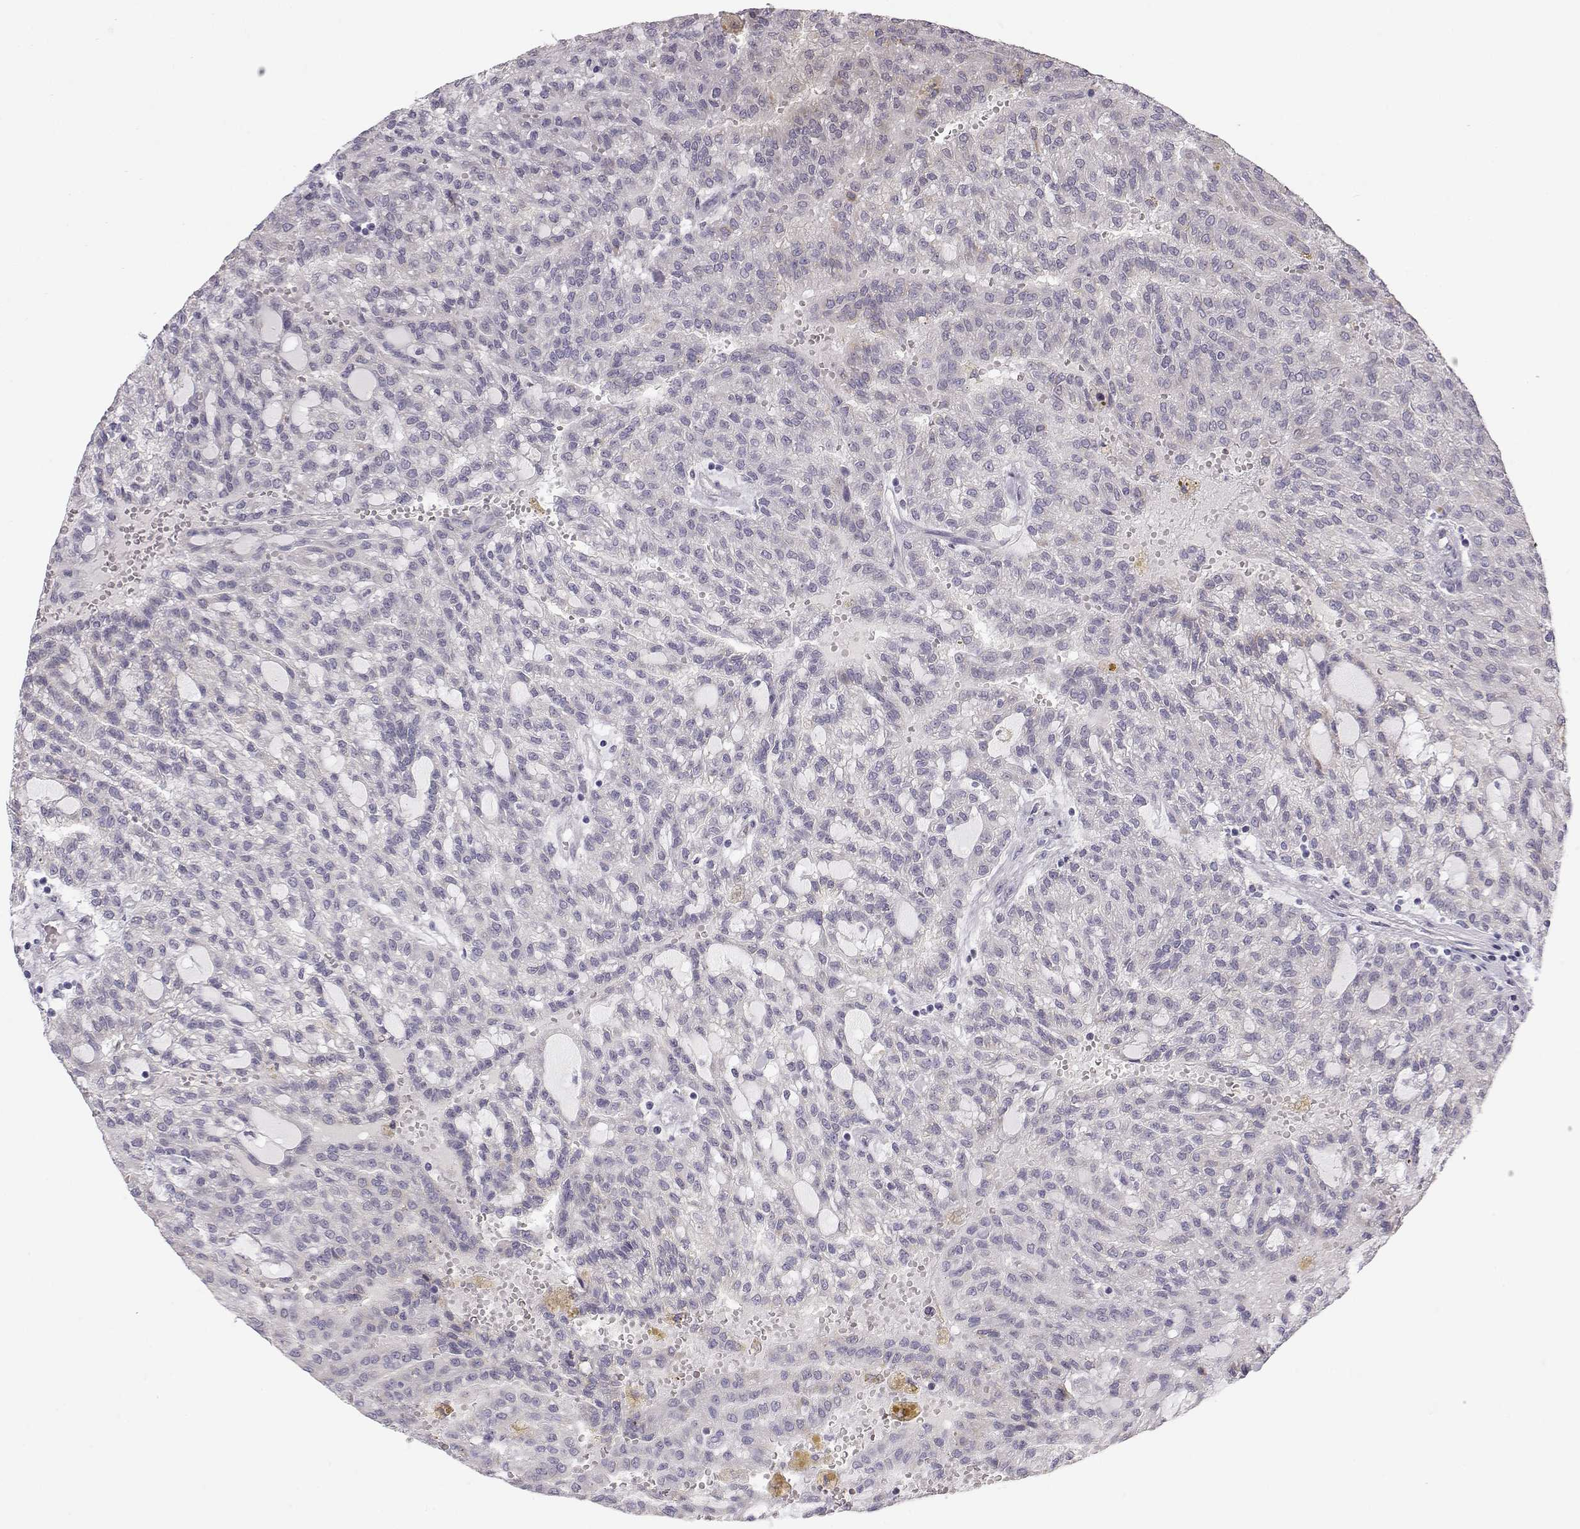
{"staining": {"intensity": "negative", "quantity": "none", "location": "none"}, "tissue": "renal cancer", "cell_type": "Tumor cells", "image_type": "cancer", "snomed": [{"axis": "morphology", "description": "Adenocarcinoma, NOS"}, {"axis": "topography", "description": "Kidney"}], "caption": "Immunohistochemistry (IHC) image of neoplastic tissue: human renal adenocarcinoma stained with DAB (3,3'-diaminobenzidine) displays no significant protein staining in tumor cells.", "gene": "KCNMB4", "patient": {"sex": "male", "age": 63}}